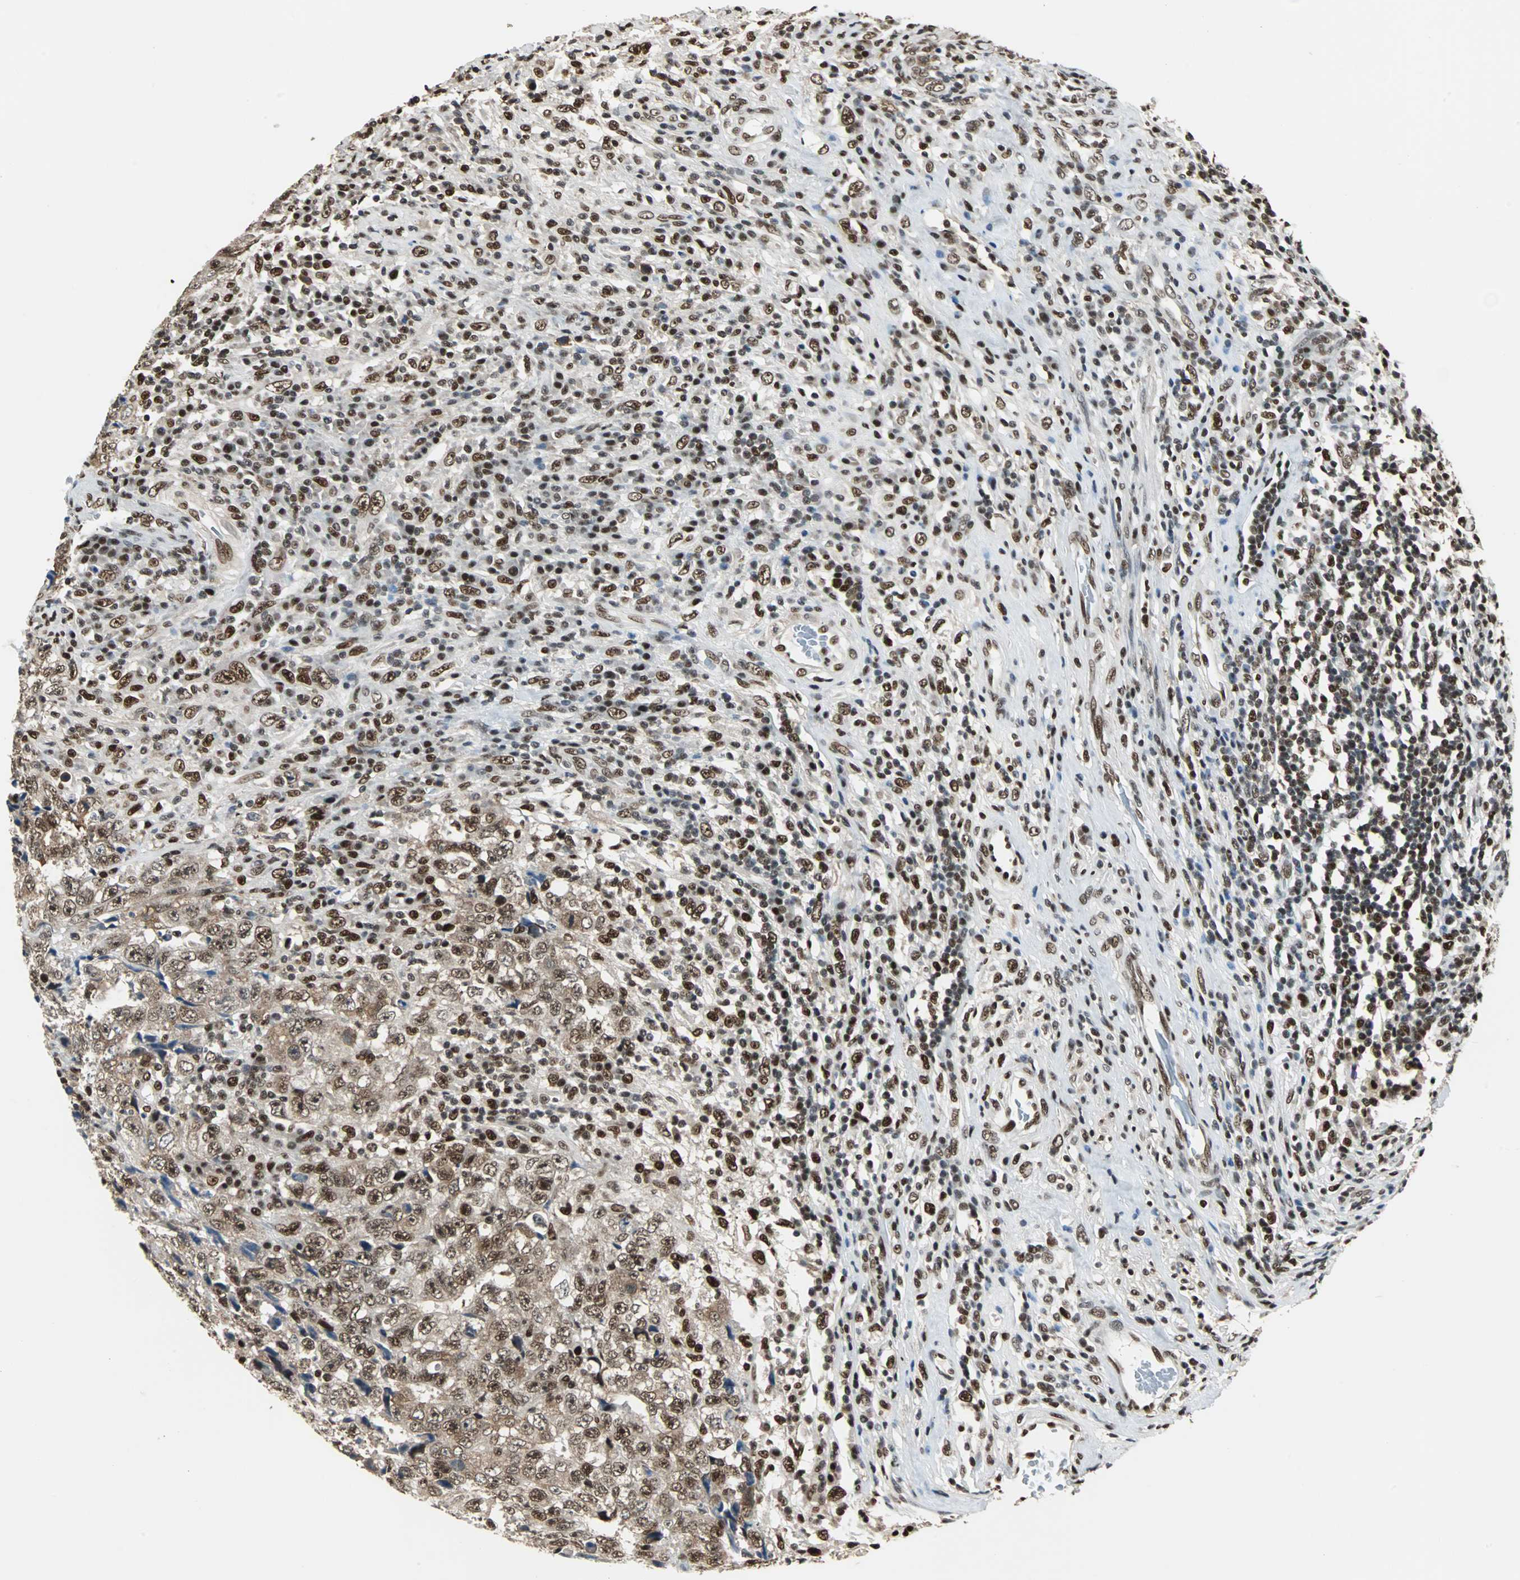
{"staining": {"intensity": "strong", "quantity": ">75%", "location": "cytoplasmic/membranous,nuclear"}, "tissue": "testis cancer", "cell_type": "Tumor cells", "image_type": "cancer", "snomed": [{"axis": "morphology", "description": "Necrosis, NOS"}, {"axis": "morphology", "description": "Carcinoma, Embryonal, NOS"}, {"axis": "topography", "description": "Testis"}], "caption": "Testis embryonal carcinoma stained with immunohistochemistry (IHC) reveals strong cytoplasmic/membranous and nuclear staining in about >75% of tumor cells.", "gene": "XRCC4", "patient": {"sex": "male", "age": 19}}